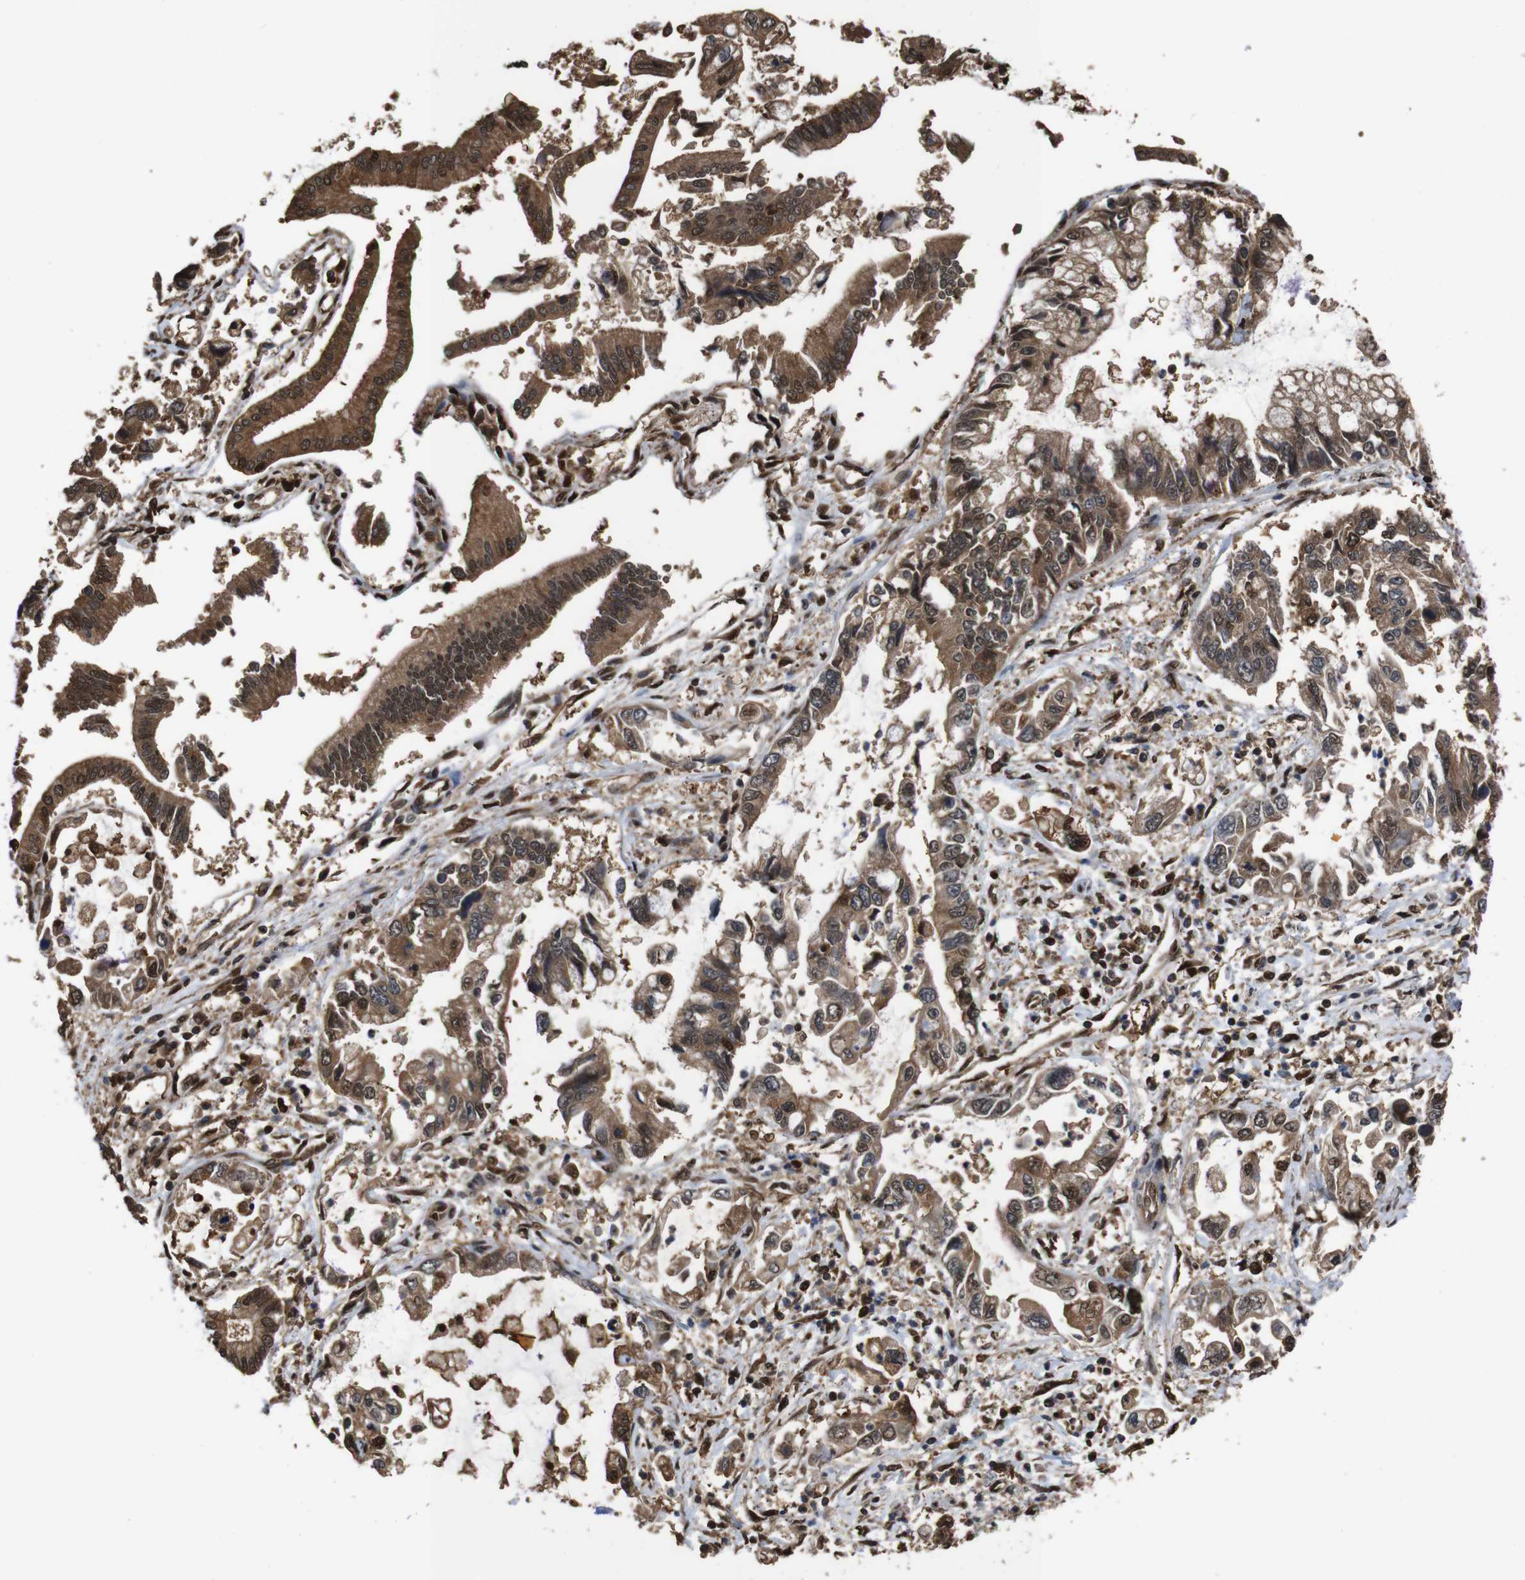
{"staining": {"intensity": "moderate", "quantity": ">75%", "location": "cytoplasmic/membranous,nuclear"}, "tissue": "pancreatic cancer", "cell_type": "Tumor cells", "image_type": "cancer", "snomed": [{"axis": "morphology", "description": "Adenocarcinoma, NOS"}, {"axis": "topography", "description": "Pancreas"}], "caption": "About >75% of tumor cells in pancreatic cancer (adenocarcinoma) show moderate cytoplasmic/membranous and nuclear protein staining as visualized by brown immunohistochemical staining.", "gene": "VCP", "patient": {"sex": "male", "age": 56}}